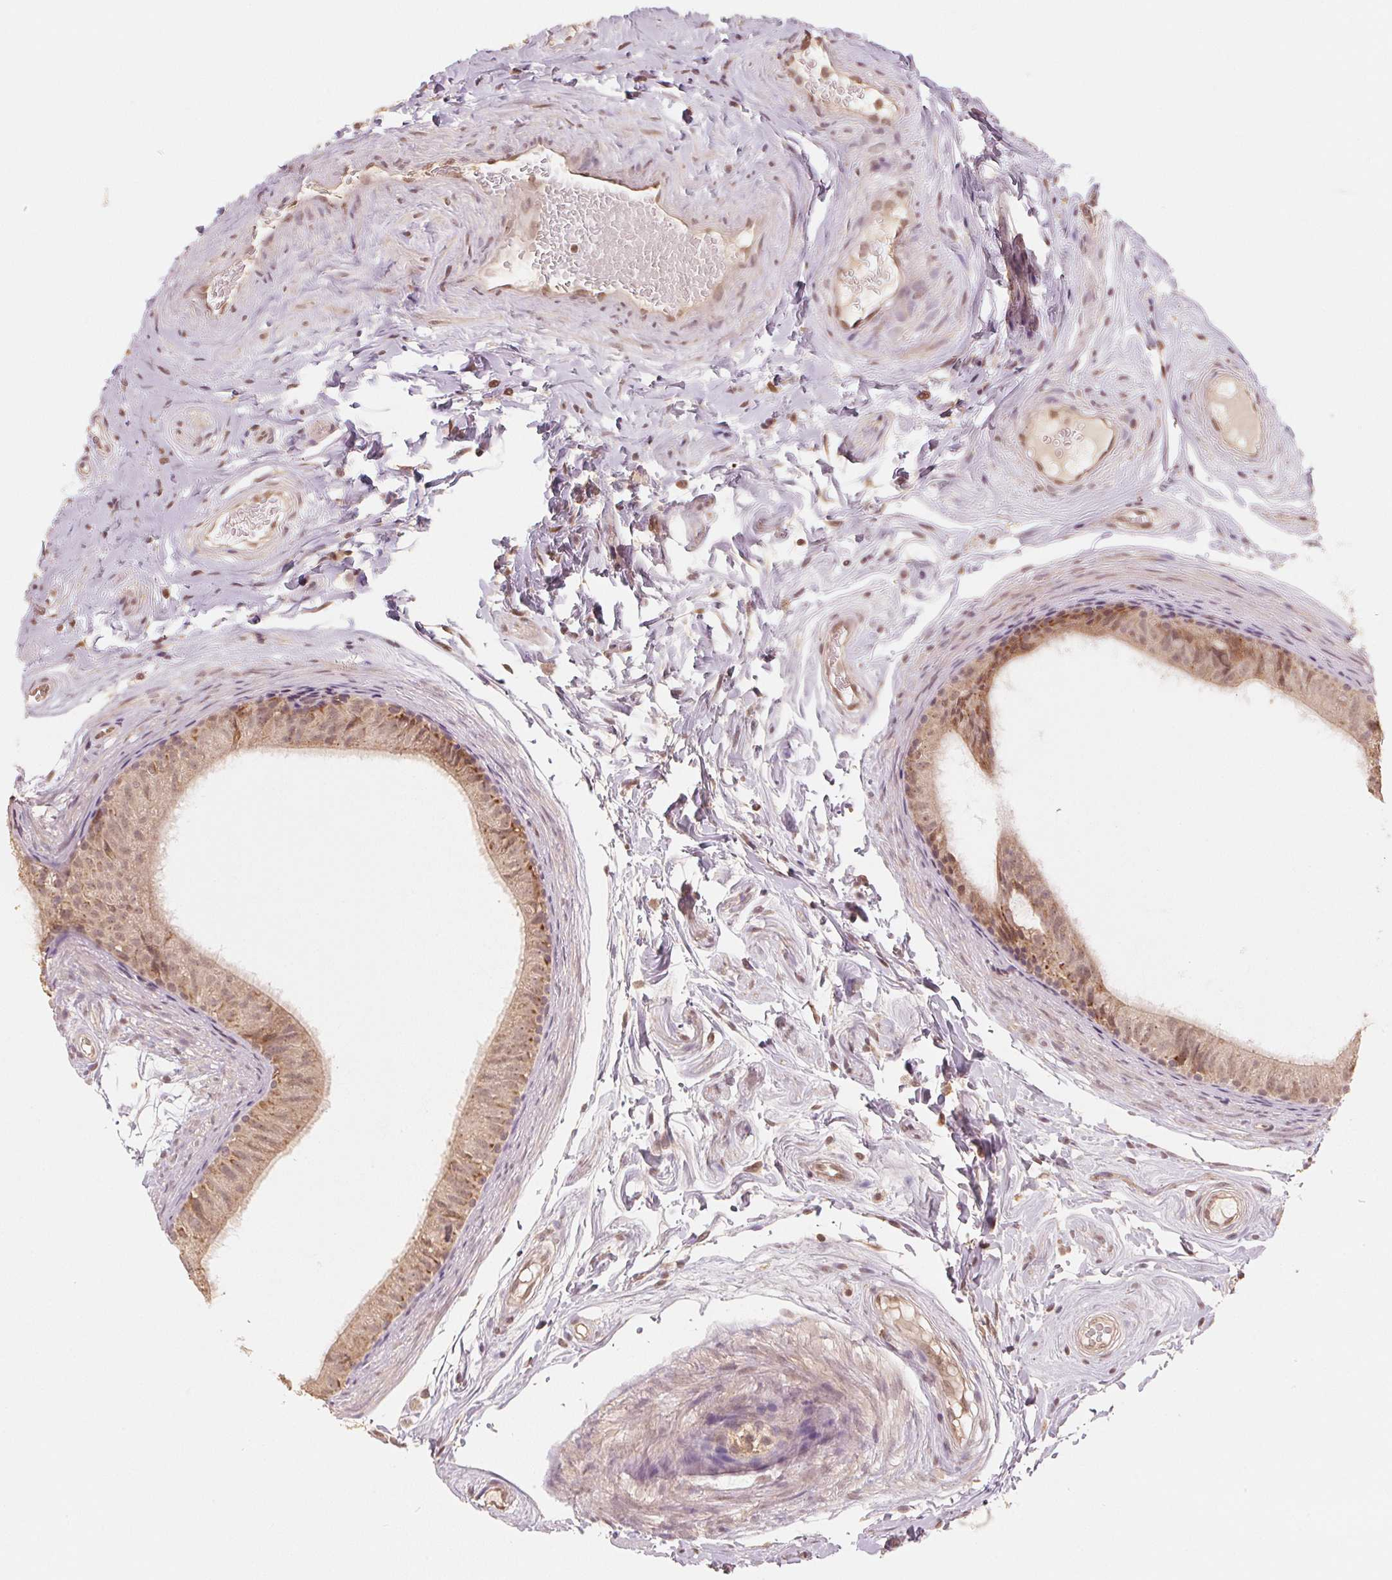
{"staining": {"intensity": "weak", "quantity": ">75%", "location": "cytoplasmic/membranous"}, "tissue": "epididymis", "cell_type": "Glandular cells", "image_type": "normal", "snomed": [{"axis": "morphology", "description": "Normal tissue, NOS"}, {"axis": "topography", "description": "Epididymis"}], "caption": "Immunohistochemical staining of unremarkable epididymis demonstrates low levels of weak cytoplasmic/membranous positivity in about >75% of glandular cells.", "gene": "C2orf73", "patient": {"sex": "male", "age": 45}}